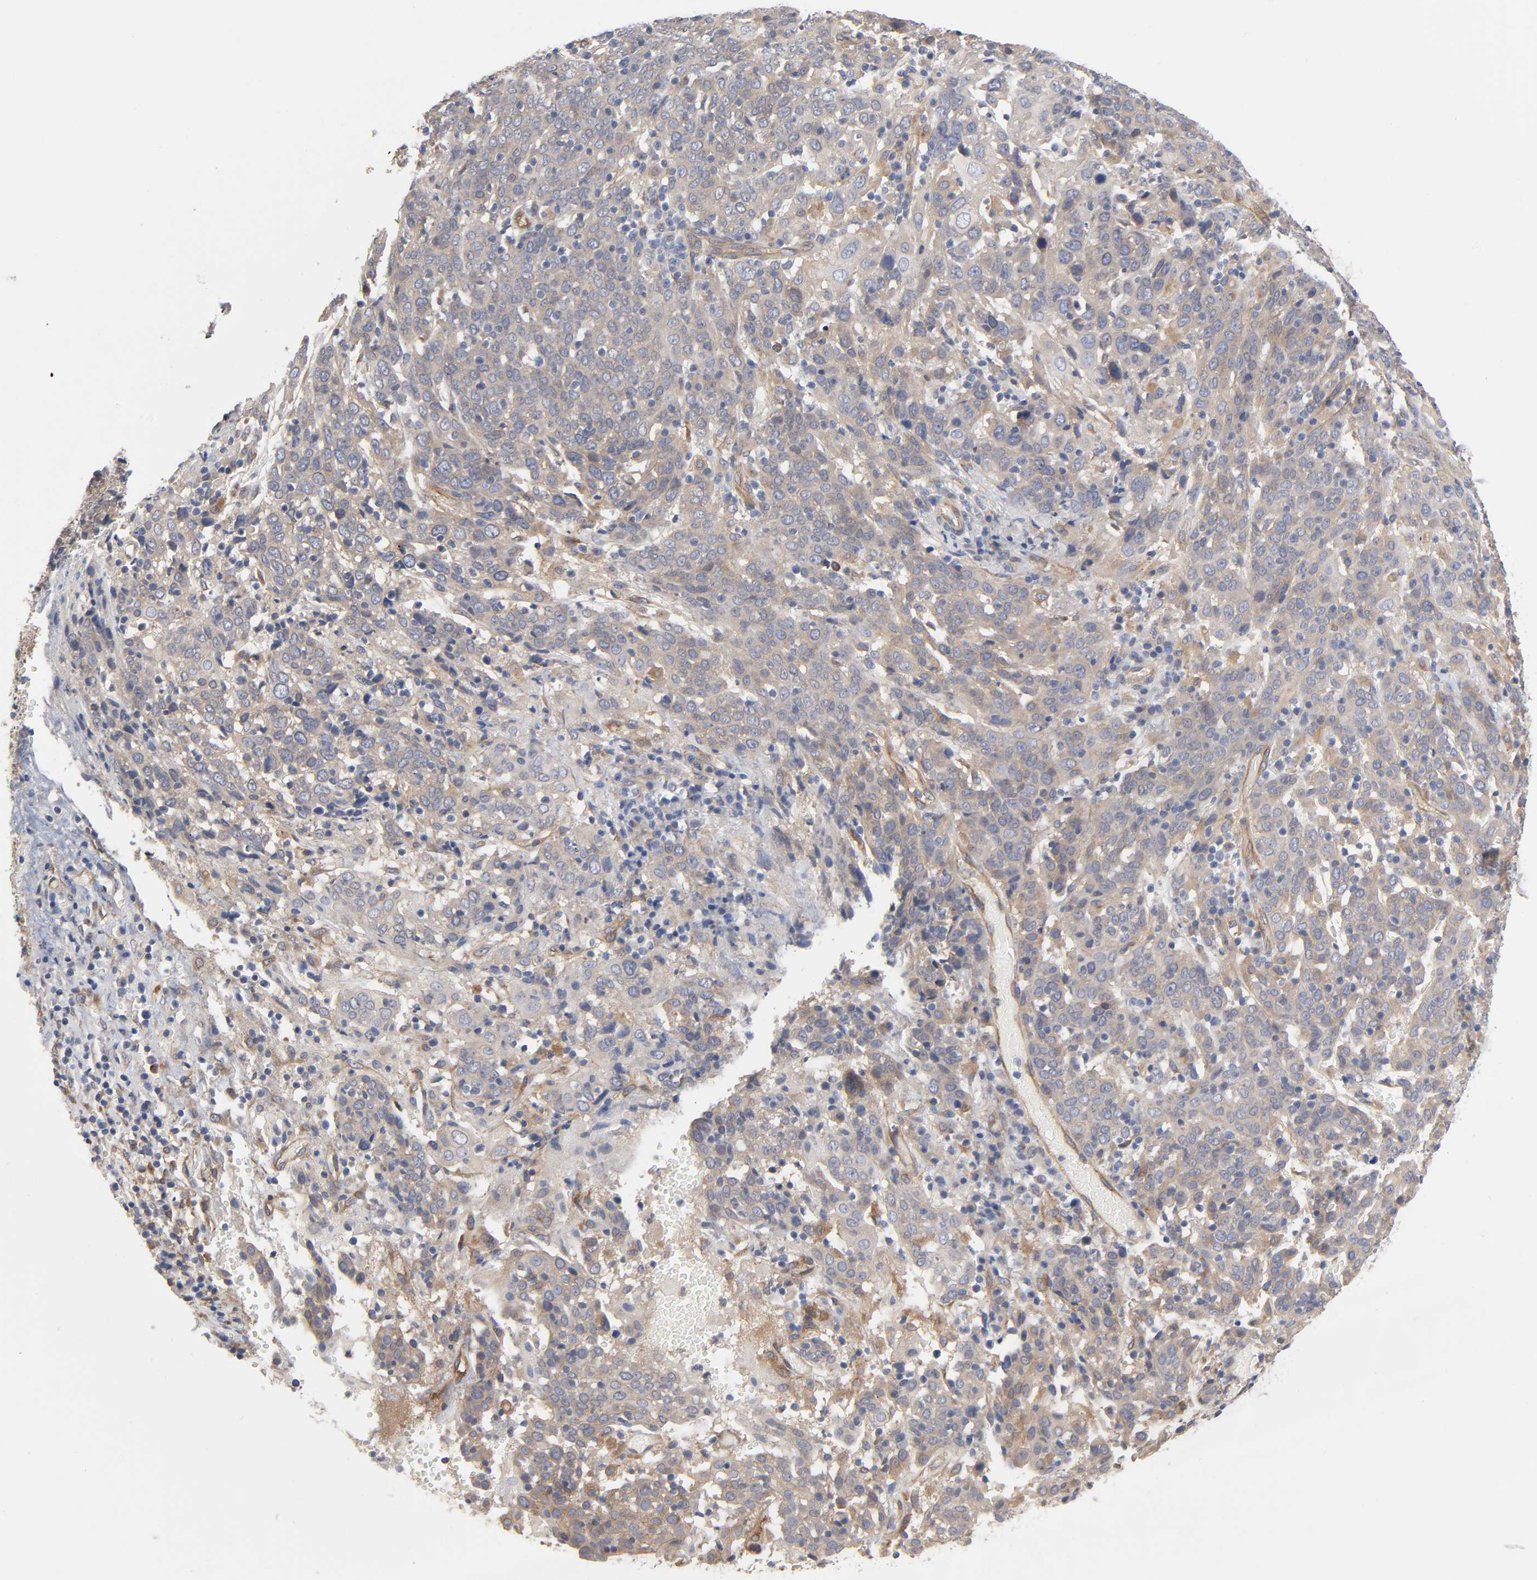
{"staining": {"intensity": "negative", "quantity": "none", "location": "none"}, "tissue": "cervical cancer", "cell_type": "Tumor cells", "image_type": "cancer", "snomed": [{"axis": "morphology", "description": "Normal tissue, NOS"}, {"axis": "morphology", "description": "Squamous cell carcinoma, NOS"}, {"axis": "topography", "description": "Cervix"}], "caption": "Immunohistochemistry photomicrograph of human cervical cancer stained for a protein (brown), which demonstrates no expression in tumor cells.", "gene": "RAB13", "patient": {"sex": "female", "age": 67}}